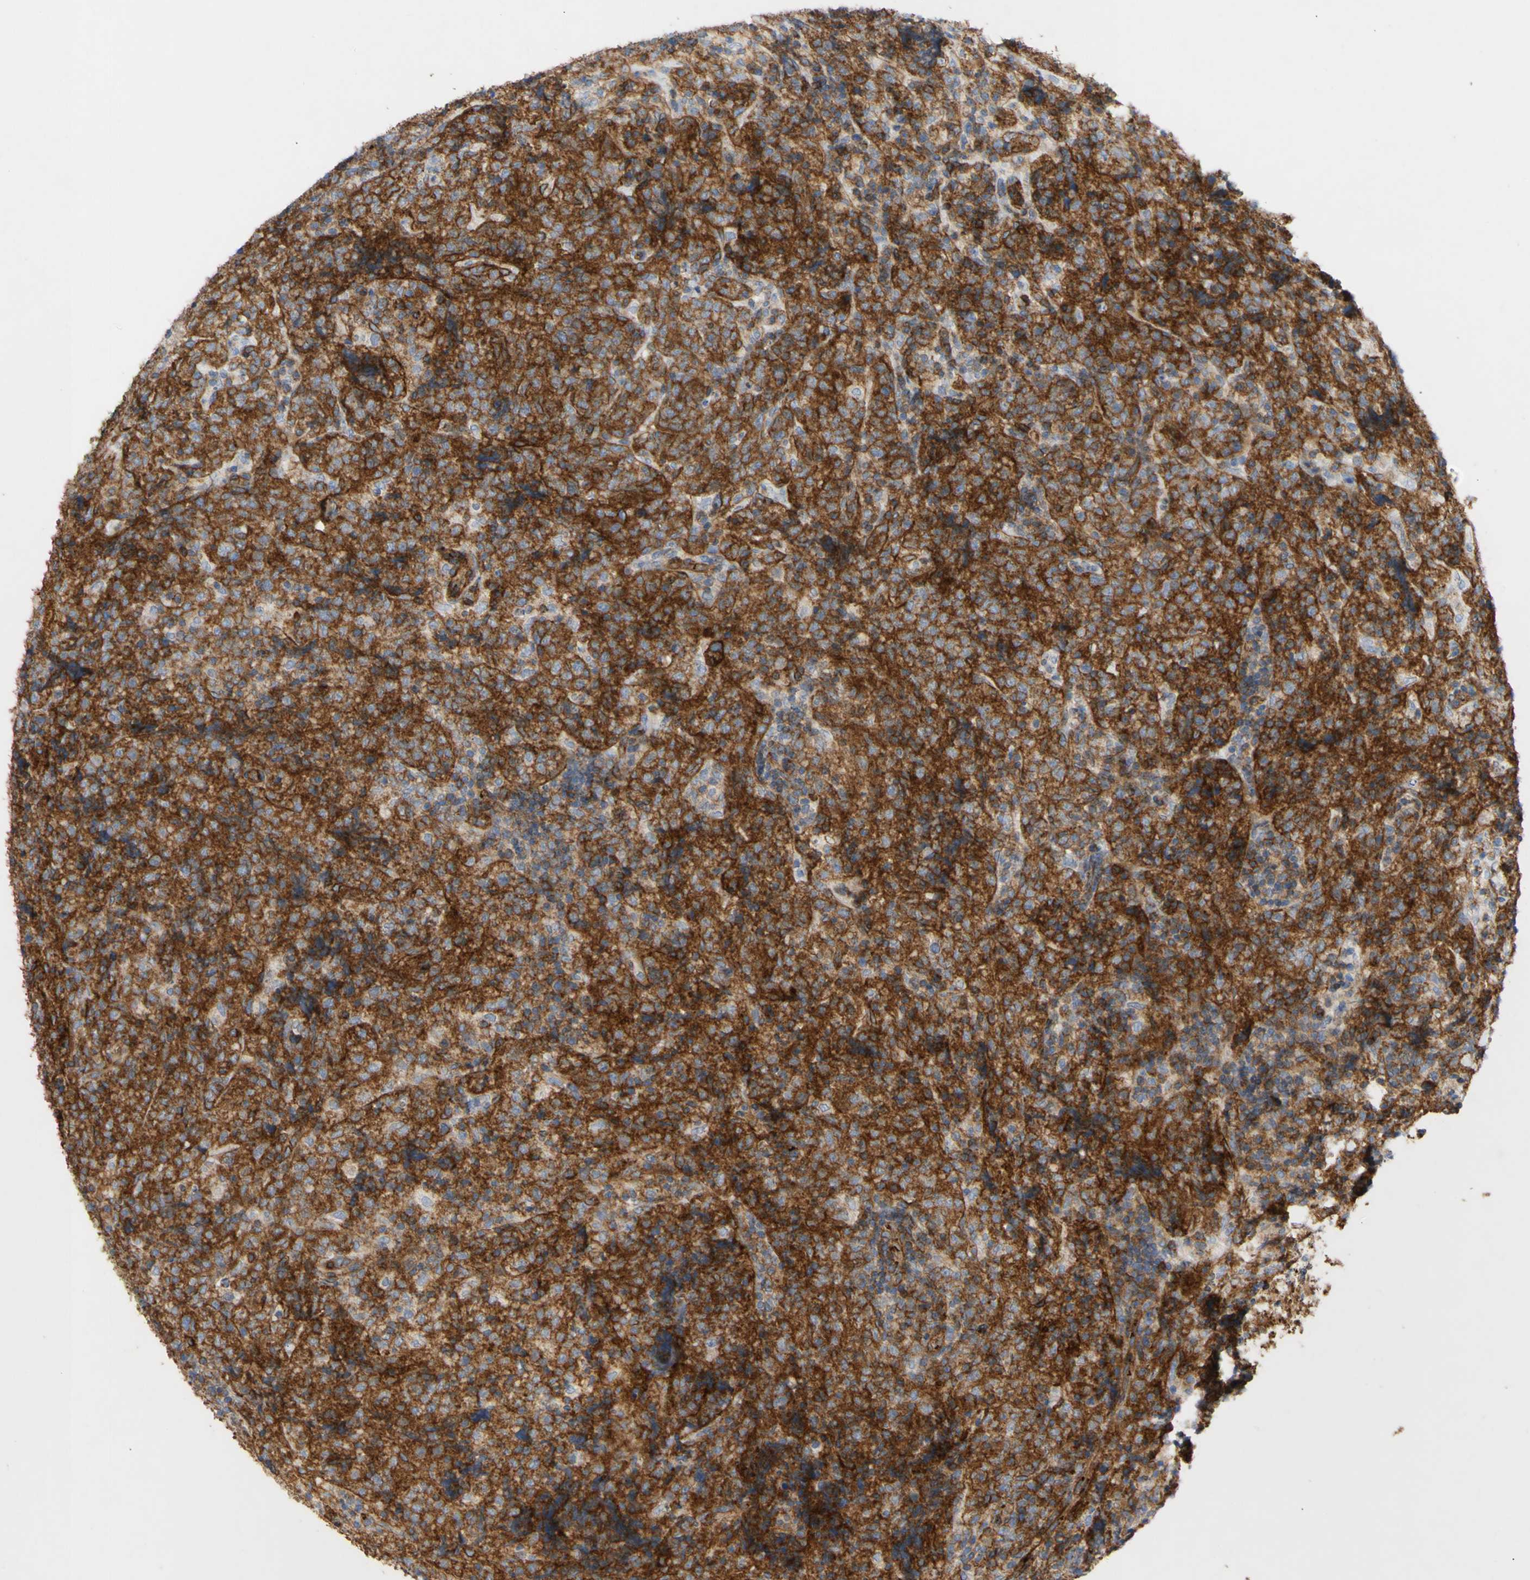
{"staining": {"intensity": "strong", "quantity": ">75%", "location": "cytoplasmic/membranous"}, "tissue": "lymphoma", "cell_type": "Tumor cells", "image_type": "cancer", "snomed": [{"axis": "morphology", "description": "Malignant lymphoma, non-Hodgkin's type, High grade"}, {"axis": "topography", "description": "Tonsil"}], "caption": "Strong cytoplasmic/membranous staining is appreciated in about >75% of tumor cells in high-grade malignant lymphoma, non-Hodgkin's type.", "gene": "ATP2A3", "patient": {"sex": "female", "age": 36}}